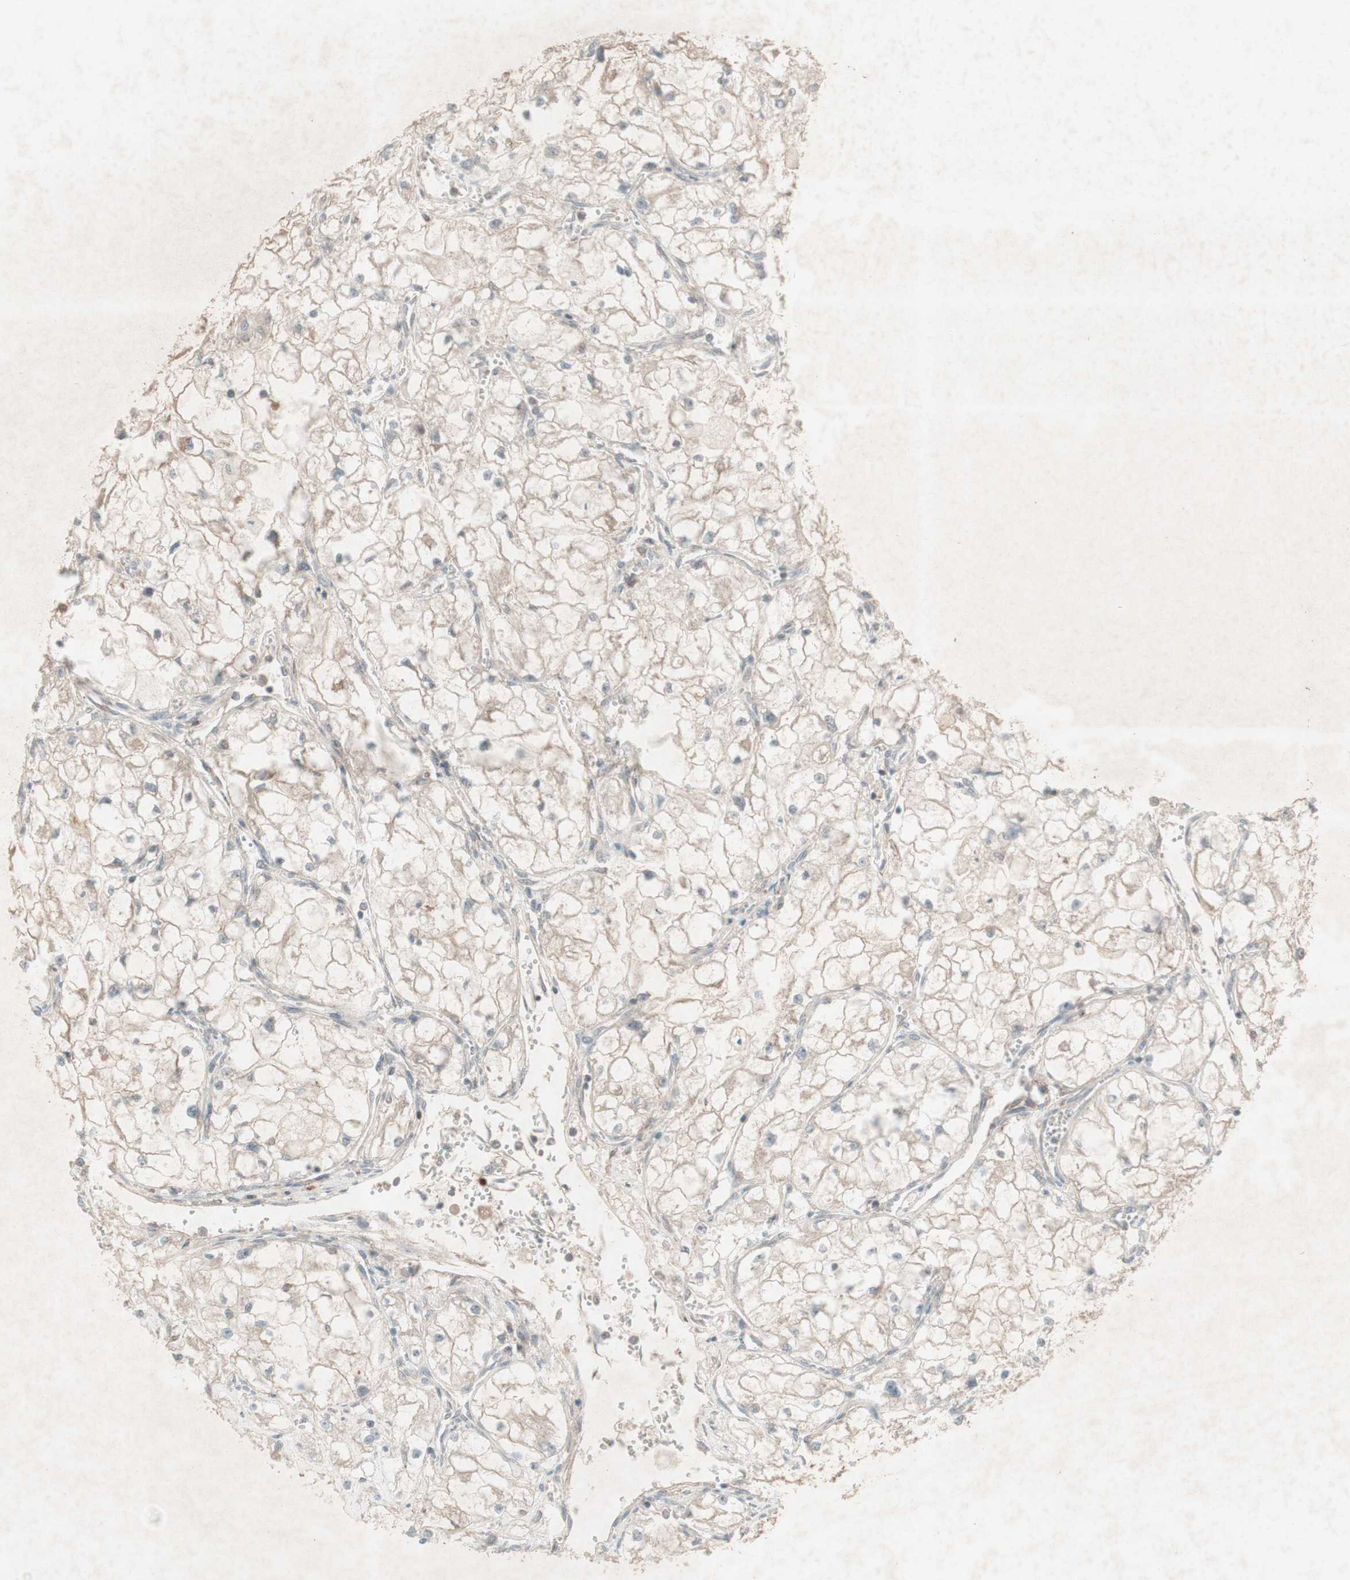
{"staining": {"intensity": "negative", "quantity": "none", "location": "none"}, "tissue": "renal cancer", "cell_type": "Tumor cells", "image_type": "cancer", "snomed": [{"axis": "morphology", "description": "Adenocarcinoma, NOS"}, {"axis": "topography", "description": "Kidney"}], "caption": "Tumor cells show no significant staining in renal cancer.", "gene": "MSH6", "patient": {"sex": "female", "age": 70}}